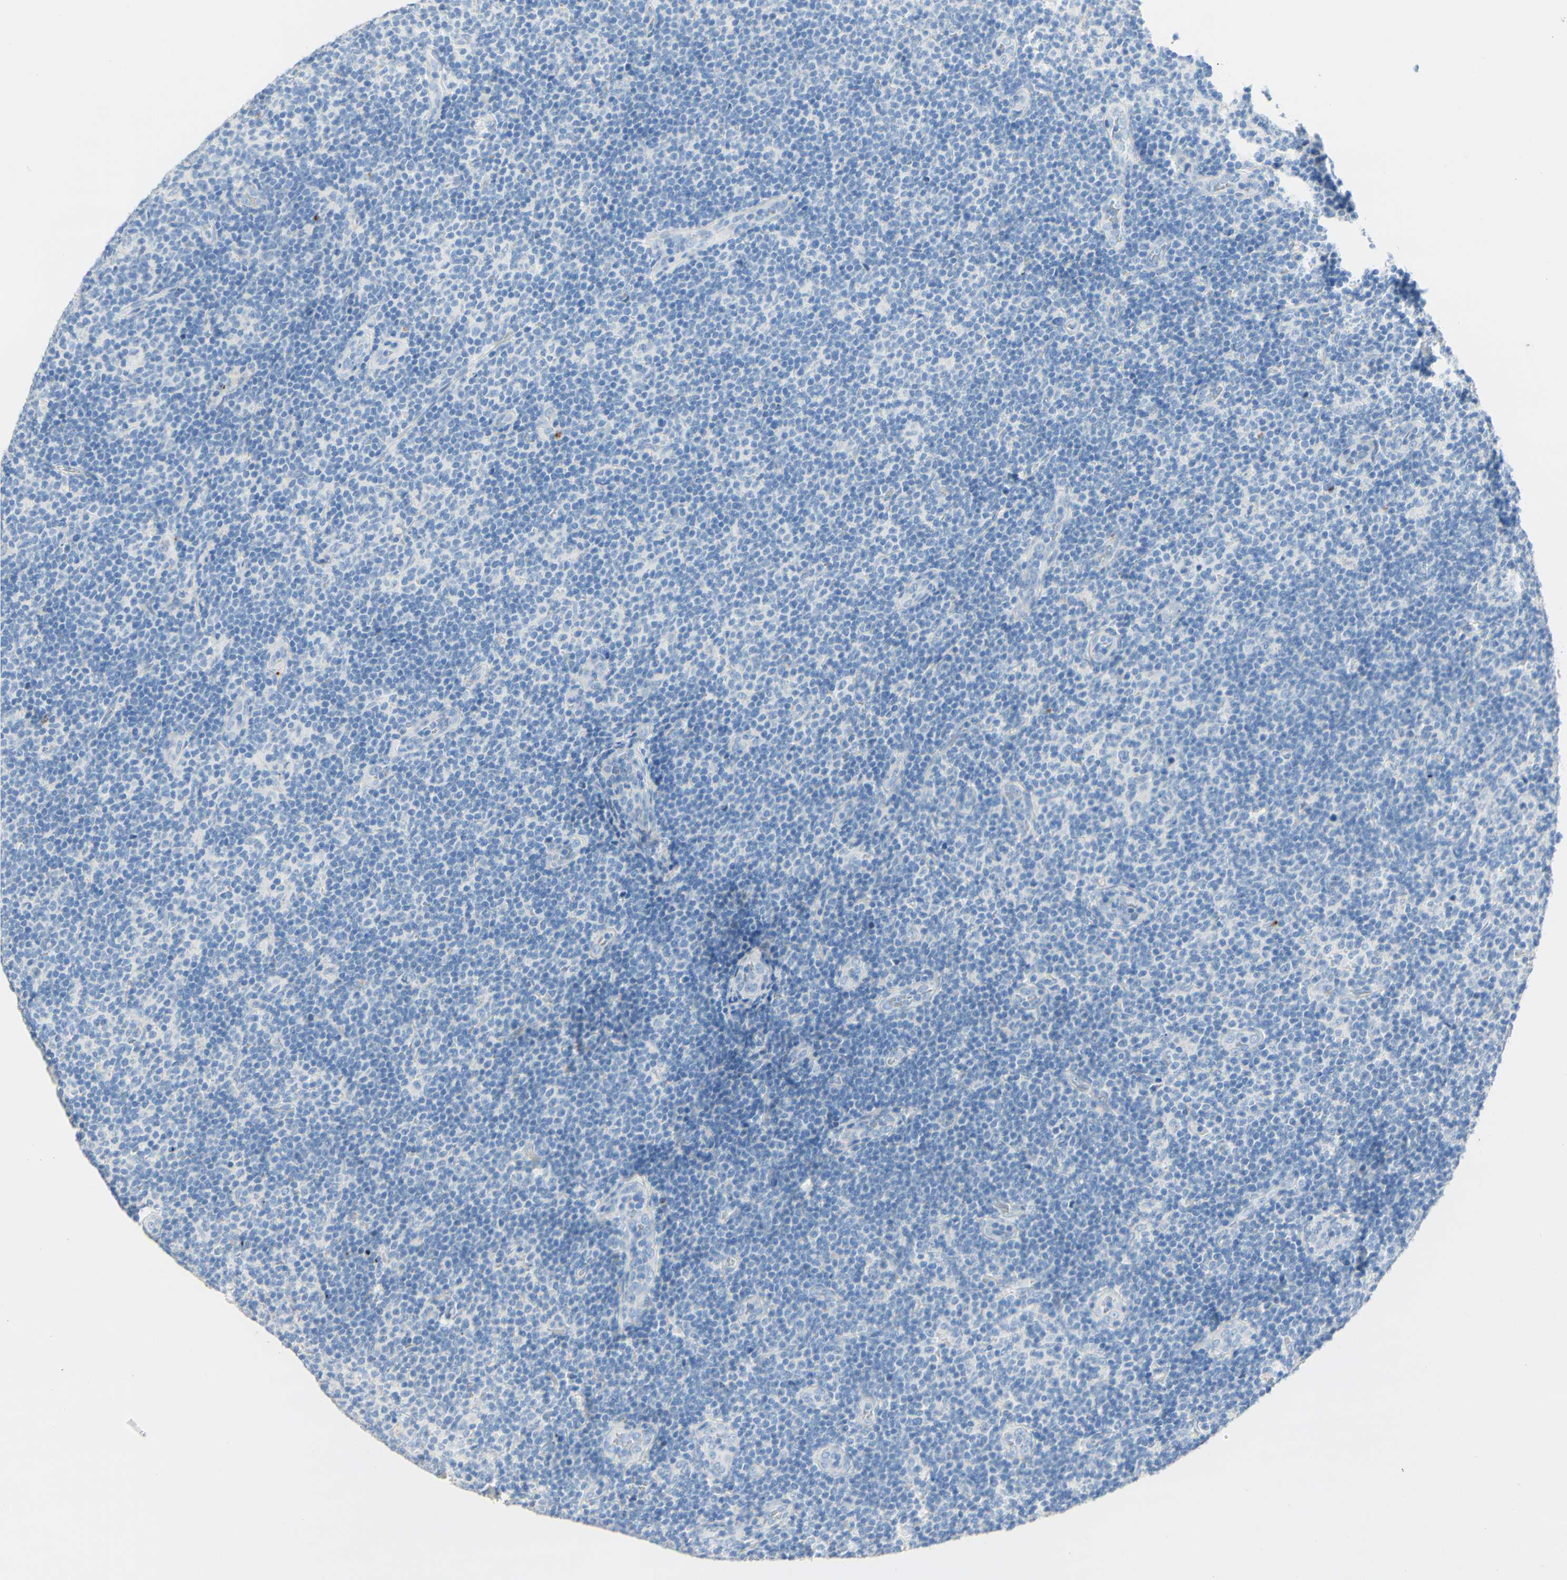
{"staining": {"intensity": "negative", "quantity": "none", "location": "none"}, "tissue": "lymphoma", "cell_type": "Tumor cells", "image_type": "cancer", "snomed": [{"axis": "morphology", "description": "Malignant lymphoma, non-Hodgkin's type, Low grade"}, {"axis": "topography", "description": "Lymph node"}], "caption": "There is no significant staining in tumor cells of lymphoma.", "gene": "DSC2", "patient": {"sex": "male", "age": 83}}